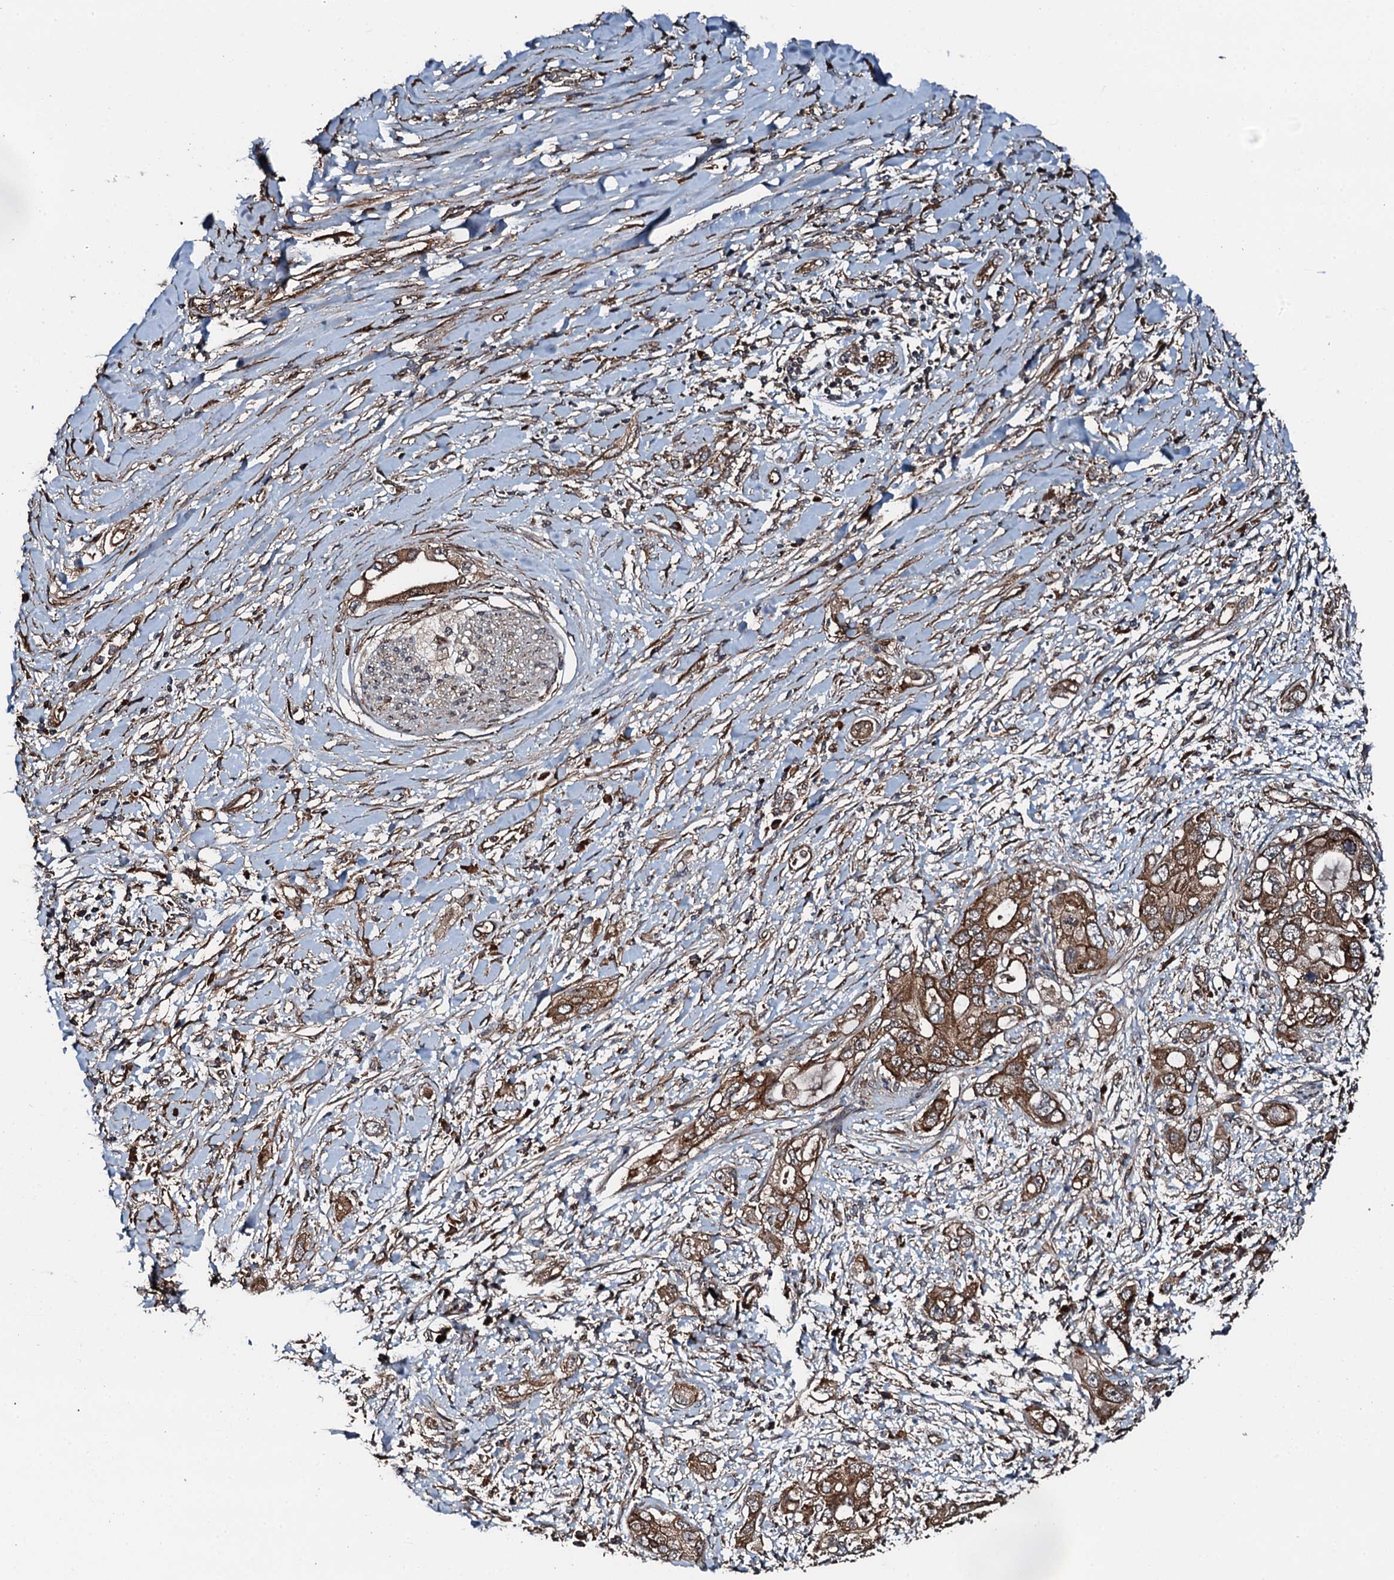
{"staining": {"intensity": "strong", "quantity": ">75%", "location": "cytoplasmic/membranous"}, "tissue": "pancreatic cancer", "cell_type": "Tumor cells", "image_type": "cancer", "snomed": [{"axis": "morphology", "description": "Inflammation, NOS"}, {"axis": "morphology", "description": "Adenocarcinoma, NOS"}, {"axis": "topography", "description": "Pancreas"}], "caption": "Immunohistochemical staining of human pancreatic adenocarcinoma shows high levels of strong cytoplasmic/membranous positivity in approximately >75% of tumor cells.", "gene": "FLYWCH1", "patient": {"sex": "female", "age": 56}}